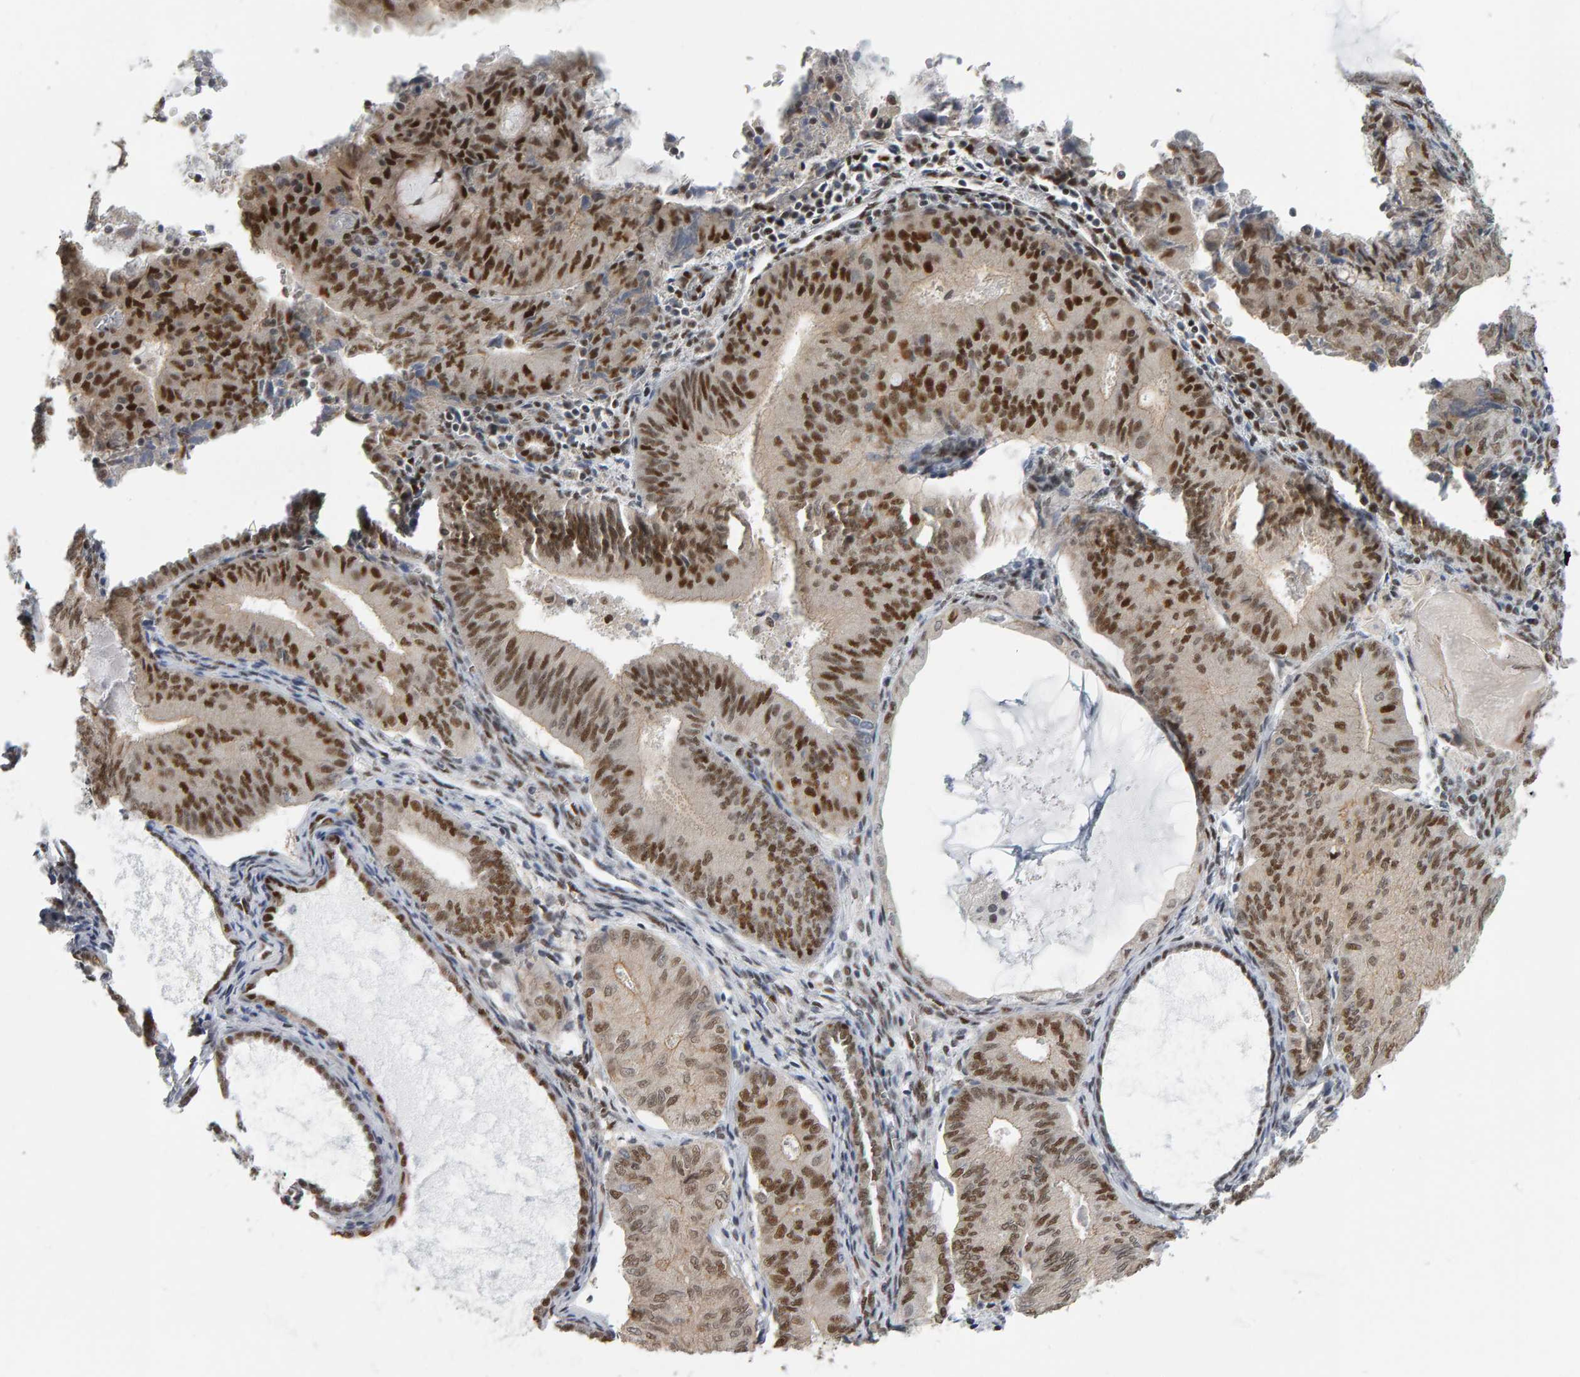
{"staining": {"intensity": "strong", "quantity": ">75%", "location": "nuclear"}, "tissue": "endometrial cancer", "cell_type": "Tumor cells", "image_type": "cancer", "snomed": [{"axis": "morphology", "description": "Adenocarcinoma, NOS"}, {"axis": "topography", "description": "Endometrium"}], "caption": "DAB immunohistochemical staining of human adenocarcinoma (endometrial) displays strong nuclear protein staining in approximately >75% of tumor cells. (DAB IHC with brightfield microscopy, high magnification).", "gene": "ATF7IP", "patient": {"sex": "female", "age": 81}}